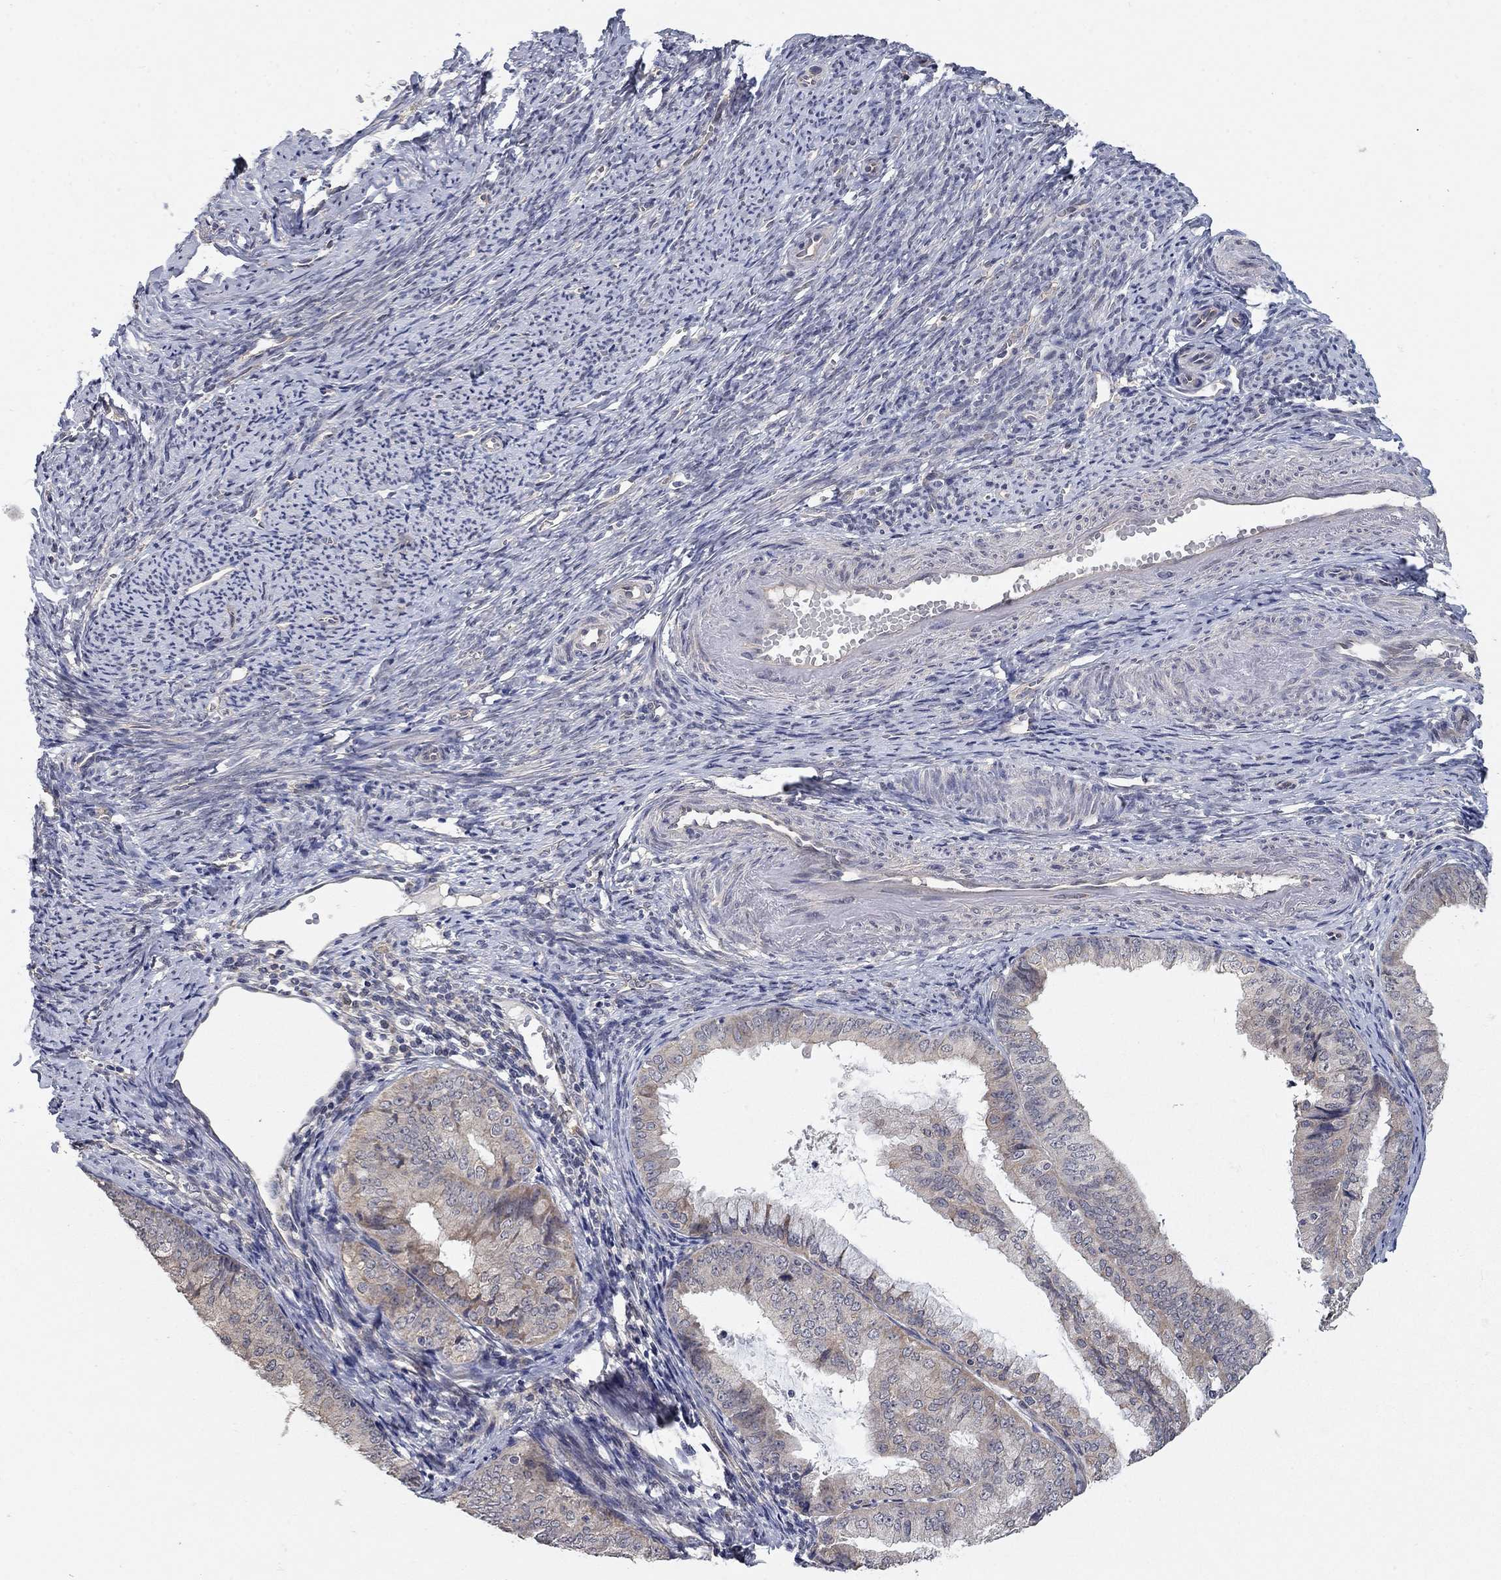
{"staining": {"intensity": "moderate", "quantity": "<25%", "location": "cytoplasmic/membranous"}, "tissue": "endometrial cancer", "cell_type": "Tumor cells", "image_type": "cancer", "snomed": [{"axis": "morphology", "description": "Adenocarcinoma, NOS"}, {"axis": "topography", "description": "Endometrium"}], "caption": "Immunohistochemistry (IHC) photomicrograph of human endometrial cancer stained for a protein (brown), which exhibits low levels of moderate cytoplasmic/membranous expression in approximately <25% of tumor cells.", "gene": "WASF3", "patient": {"sex": "female", "age": 63}}